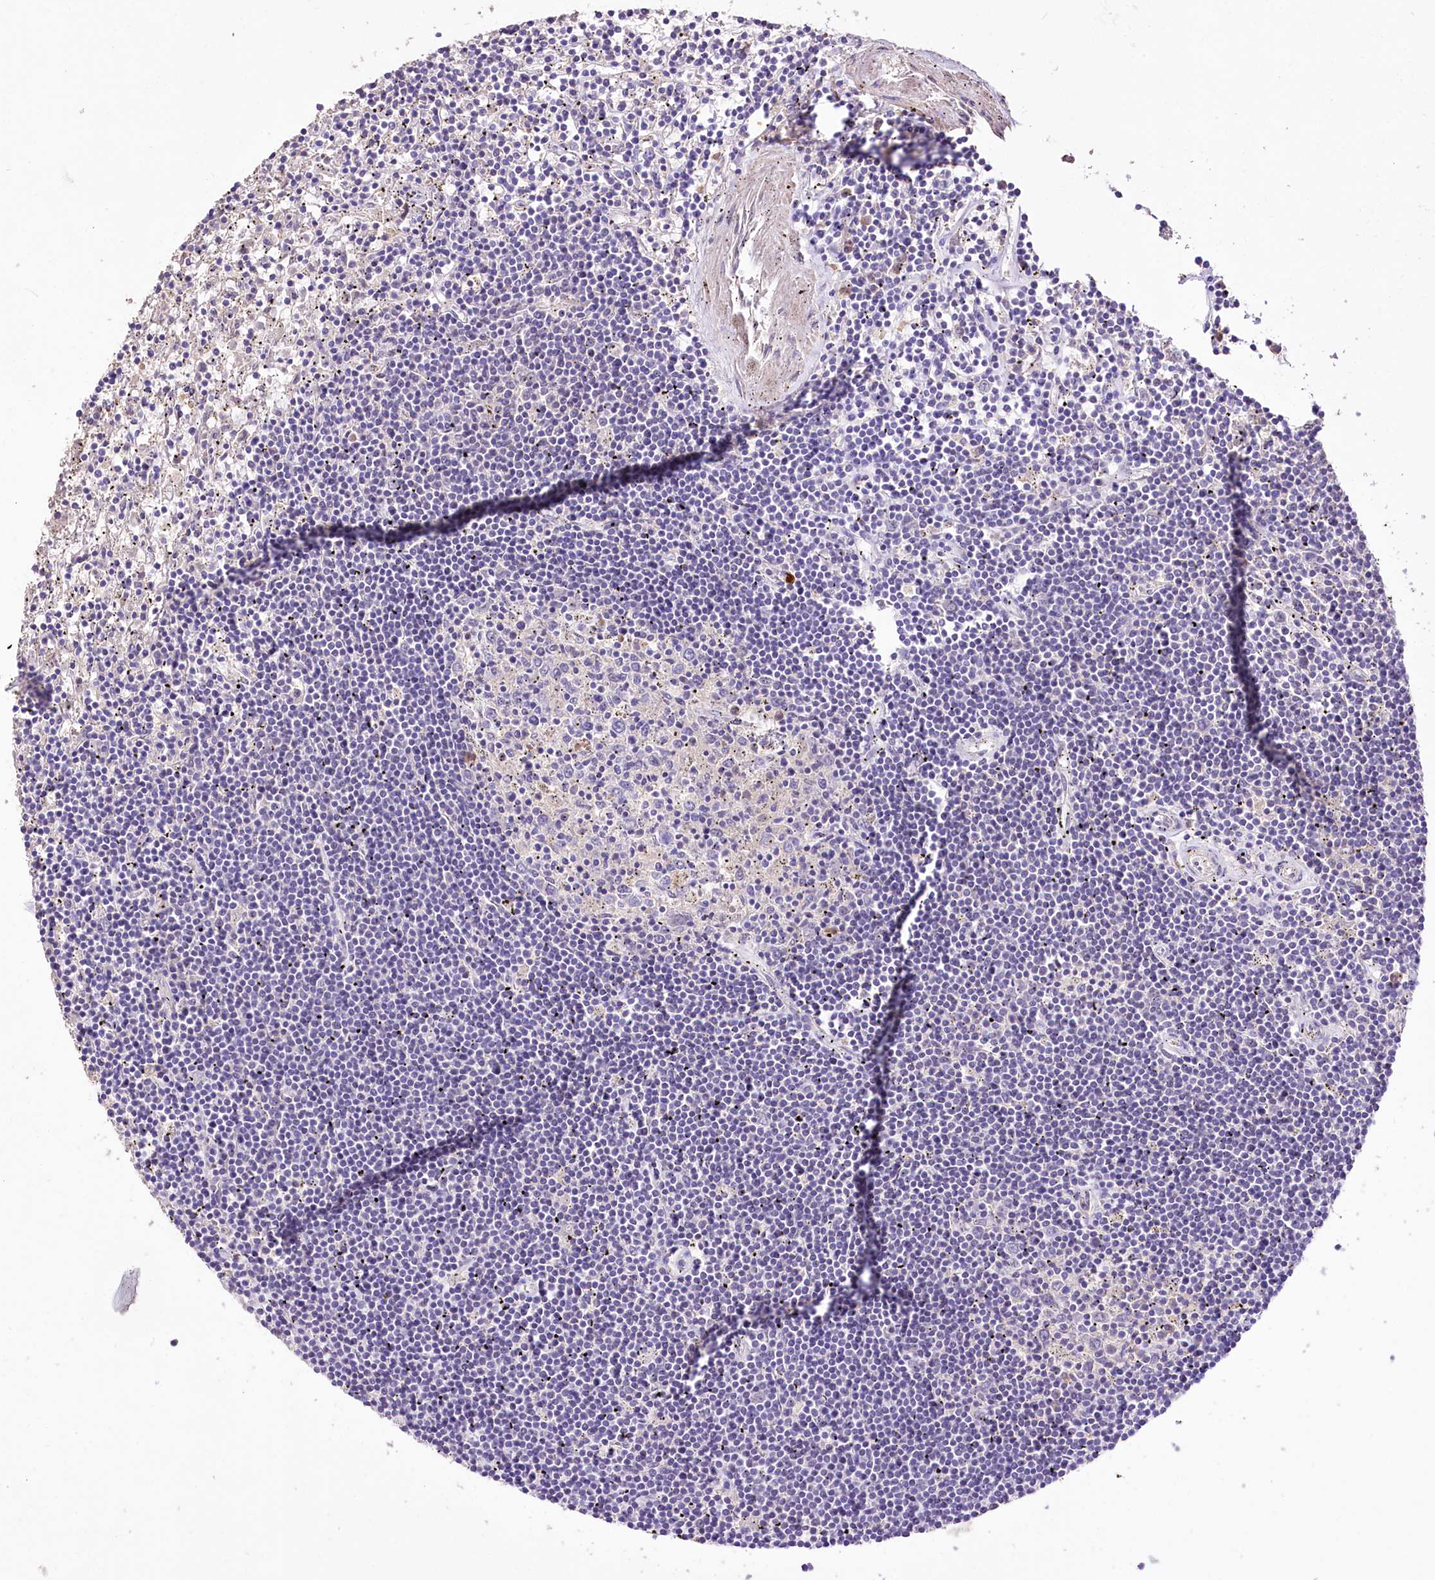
{"staining": {"intensity": "negative", "quantity": "none", "location": "none"}, "tissue": "lymphoma", "cell_type": "Tumor cells", "image_type": "cancer", "snomed": [{"axis": "morphology", "description": "Malignant lymphoma, non-Hodgkin's type, Low grade"}, {"axis": "topography", "description": "Spleen"}], "caption": "Photomicrograph shows no significant protein expression in tumor cells of lymphoma. (Immunohistochemistry, brightfield microscopy, high magnification).", "gene": "PCYOX1L", "patient": {"sex": "male", "age": 76}}